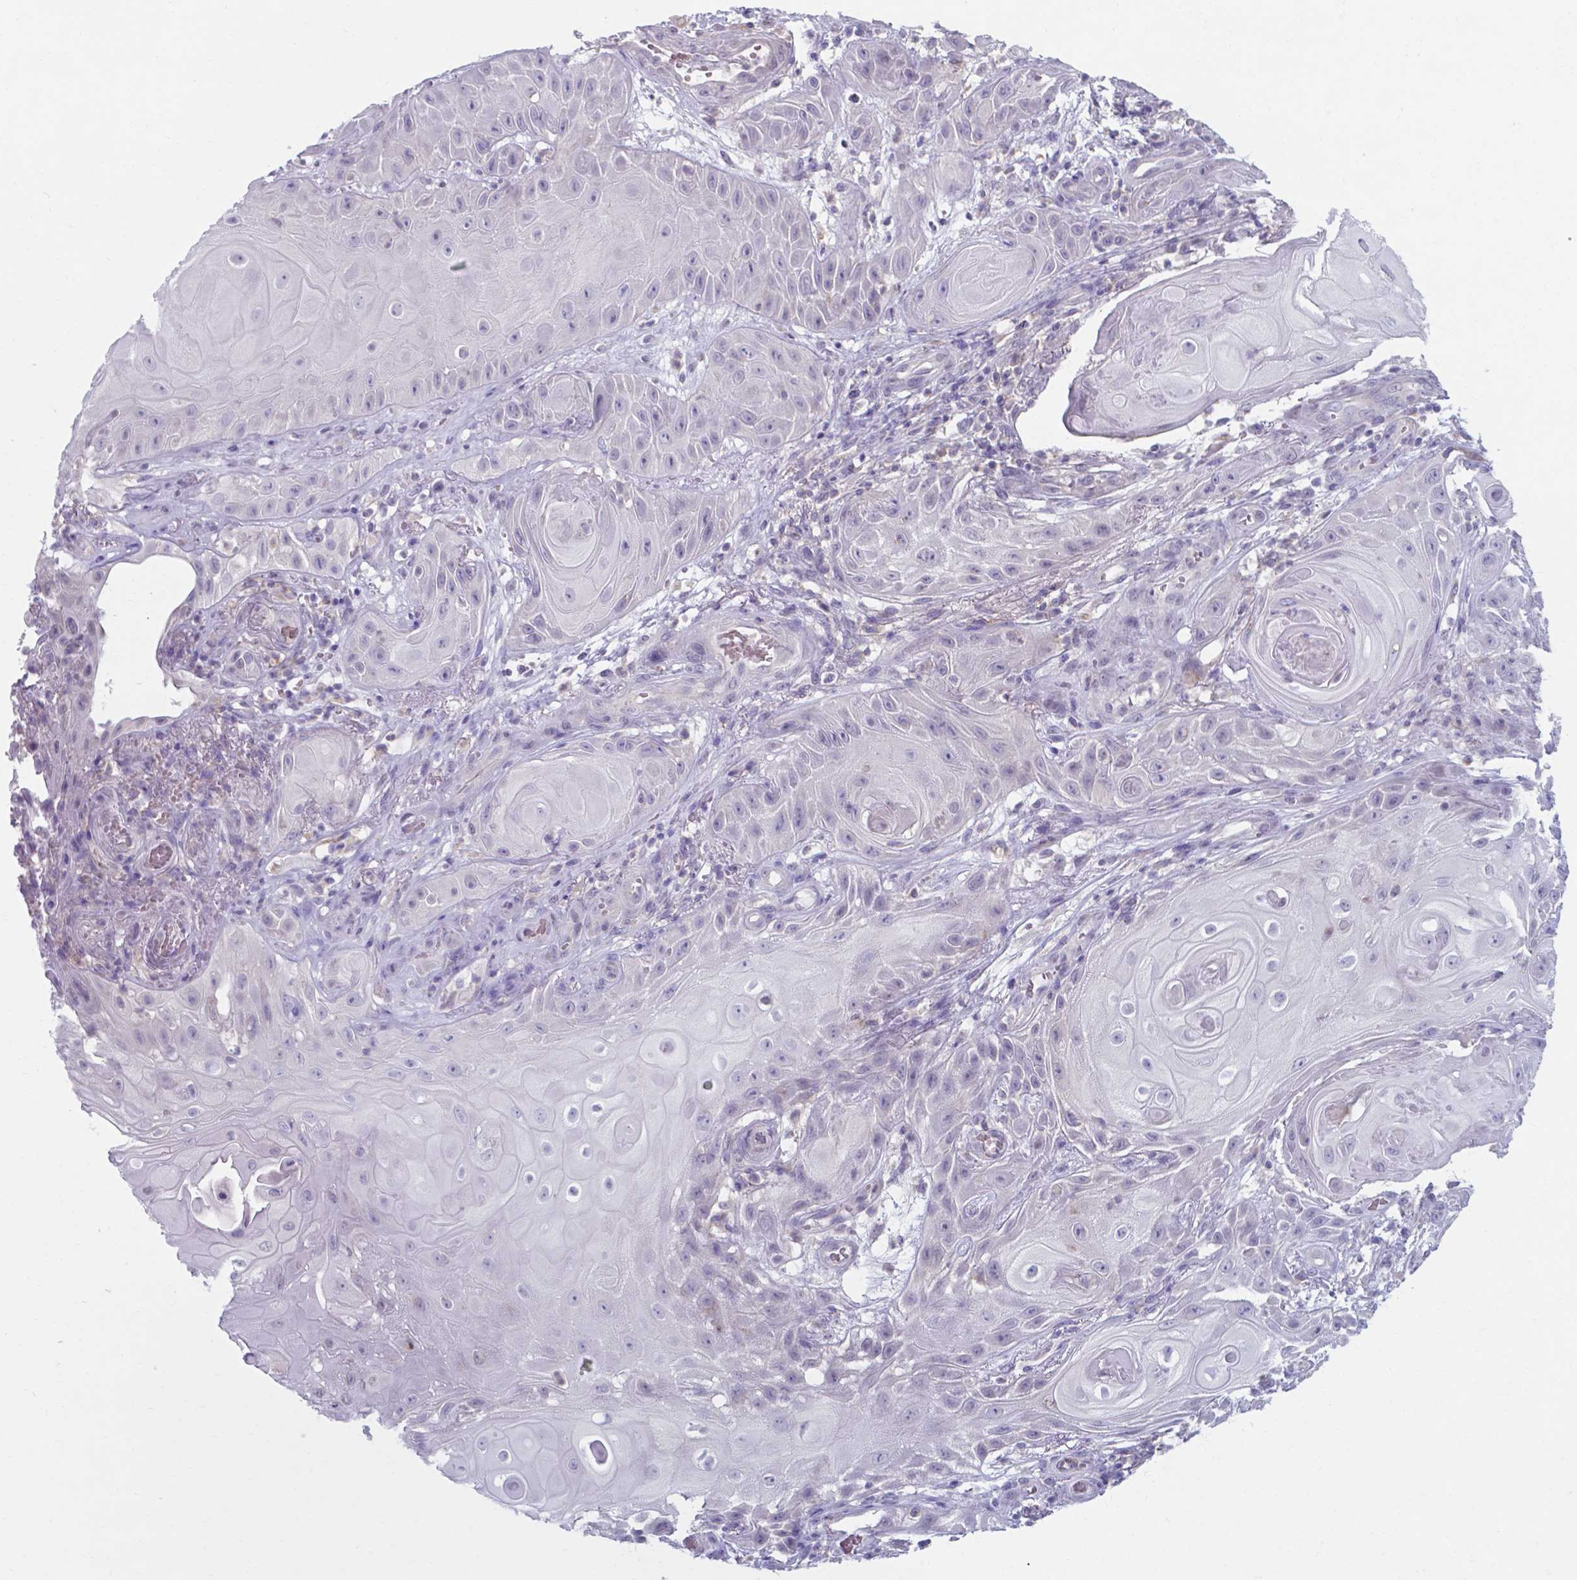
{"staining": {"intensity": "negative", "quantity": "none", "location": "none"}, "tissue": "skin cancer", "cell_type": "Tumor cells", "image_type": "cancer", "snomed": [{"axis": "morphology", "description": "Squamous cell carcinoma, NOS"}, {"axis": "topography", "description": "Skin"}], "caption": "DAB immunohistochemical staining of human skin cancer (squamous cell carcinoma) demonstrates no significant staining in tumor cells.", "gene": "AP5B1", "patient": {"sex": "male", "age": 62}}